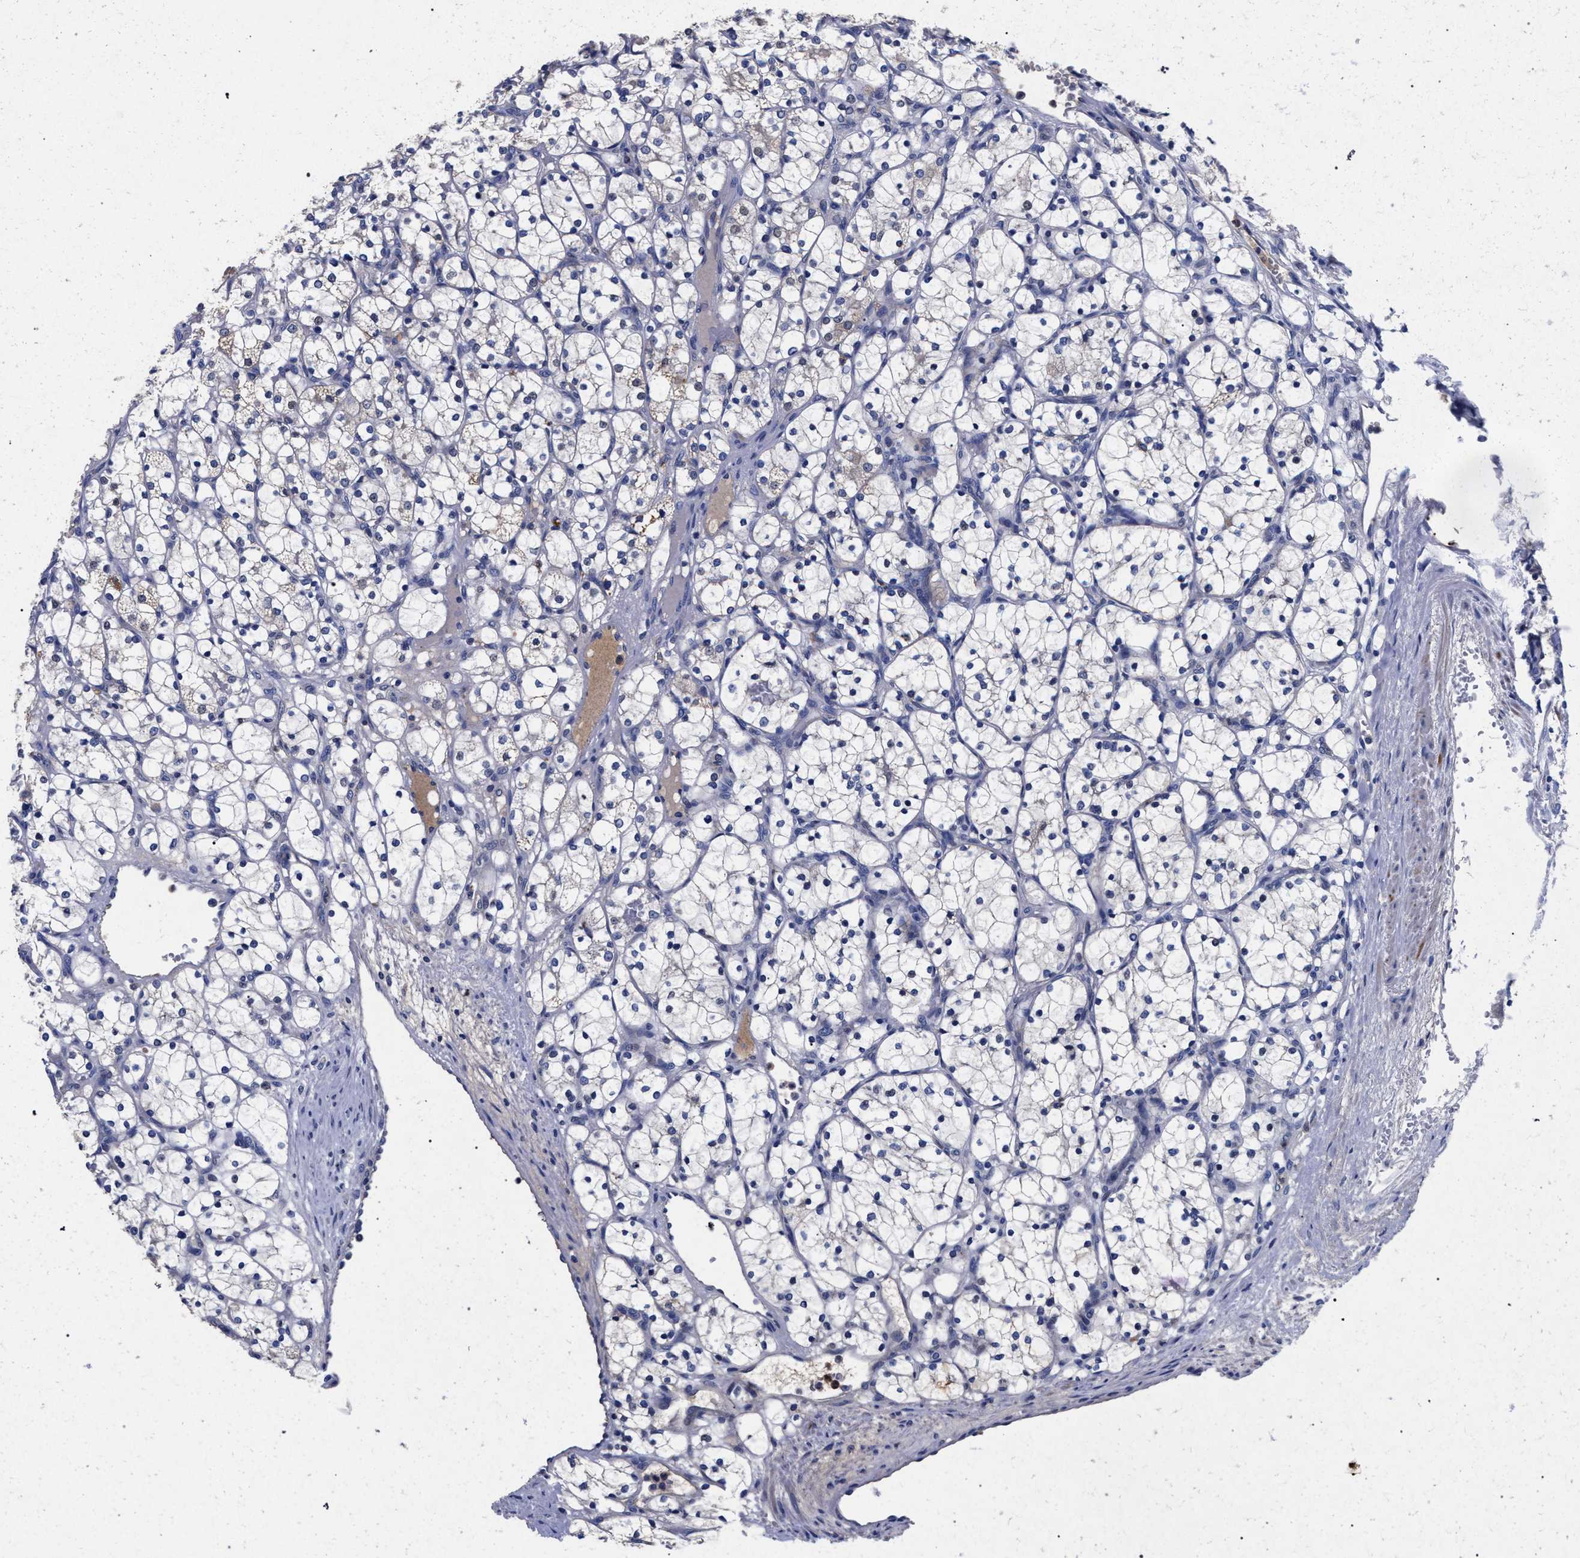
{"staining": {"intensity": "negative", "quantity": "none", "location": "none"}, "tissue": "renal cancer", "cell_type": "Tumor cells", "image_type": "cancer", "snomed": [{"axis": "morphology", "description": "Adenocarcinoma, NOS"}, {"axis": "topography", "description": "Kidney"}], "caption": "Immunohistochemistry image of neoplastic tissue: adenocarcinoma (renal) stained with DAB shows no significant protein expression in tumor cells.", "gene": "HSD17B14", "patient": {"sex": "female", "age": 69}}